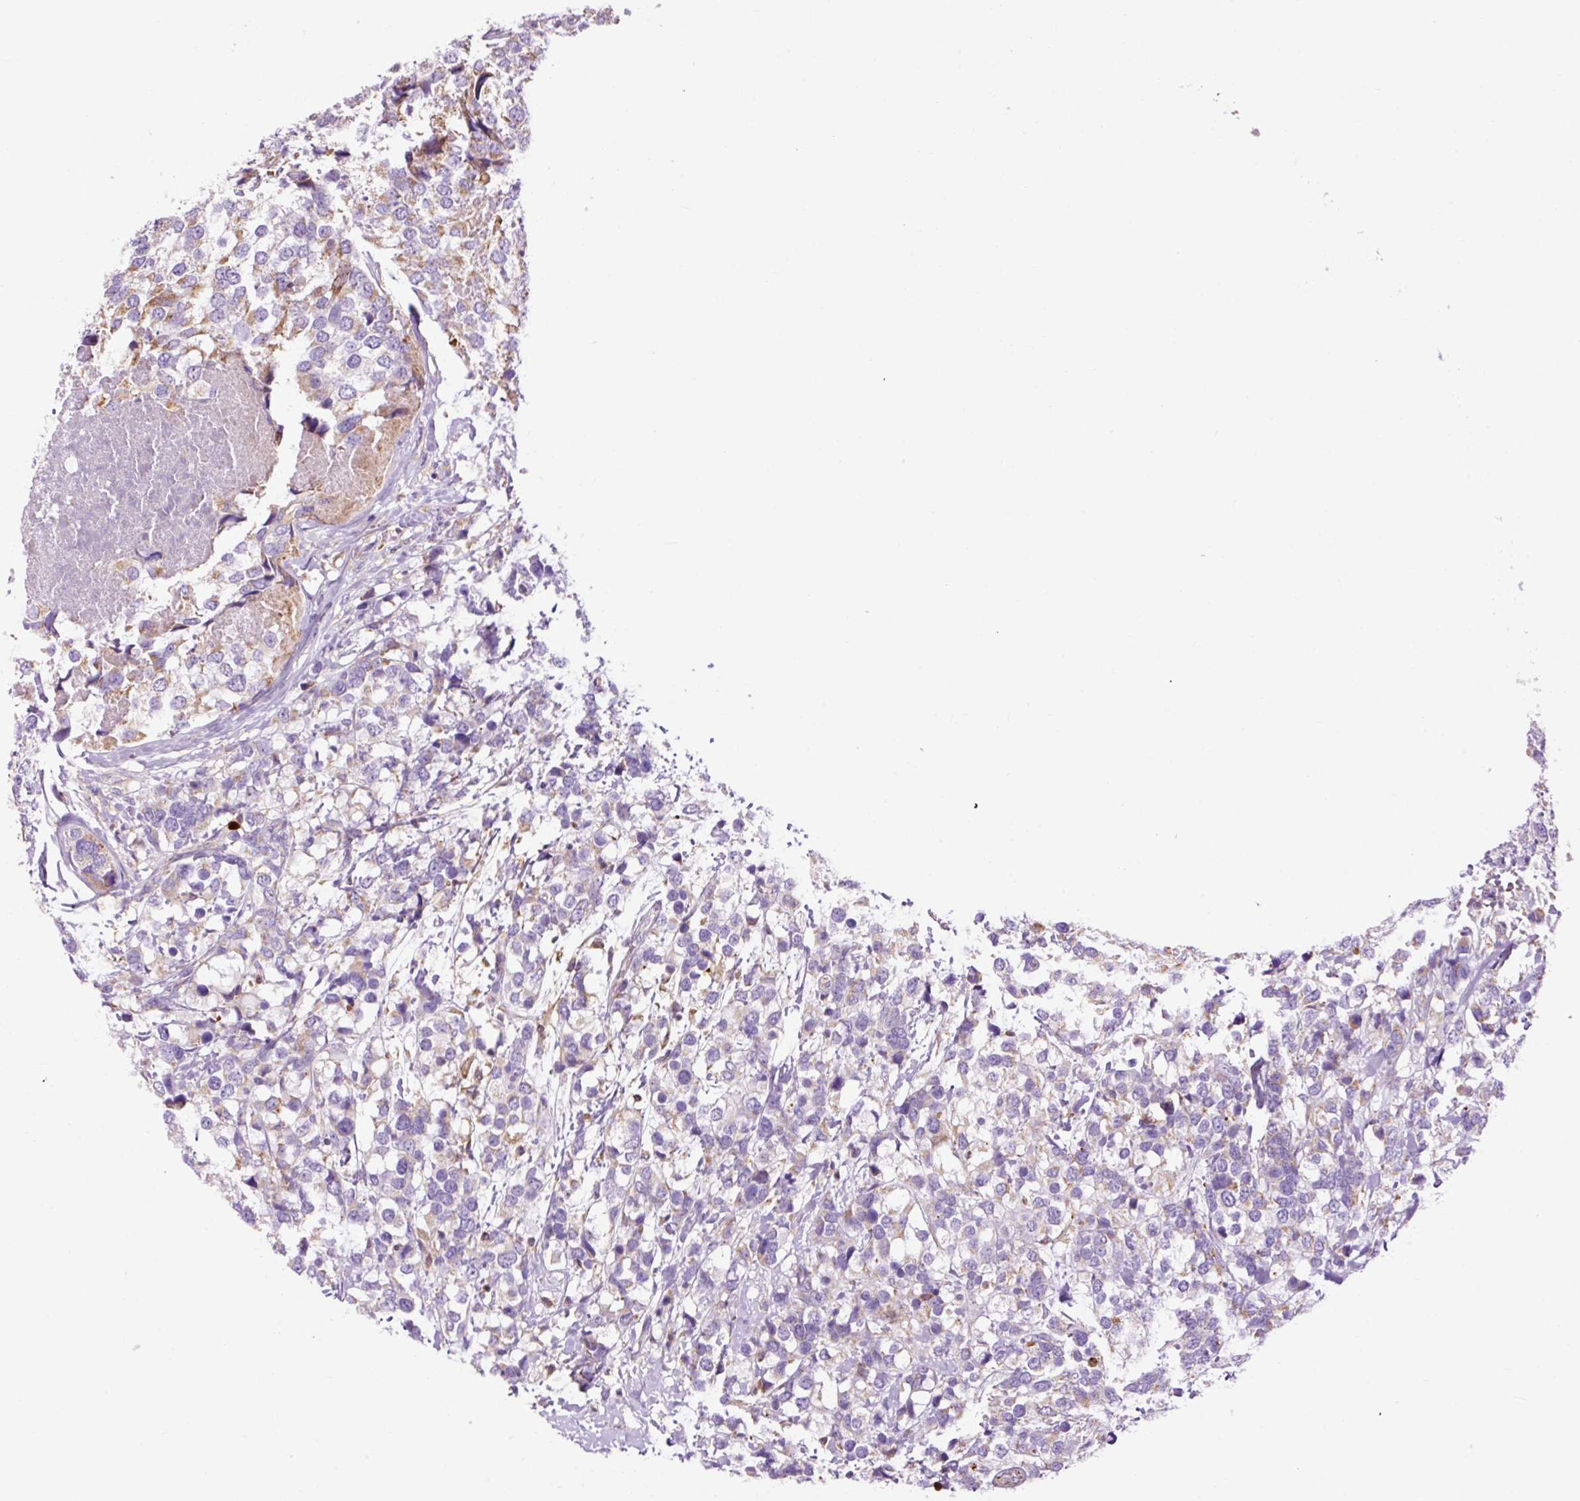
{"staining": {"intensity": "moderate", "quantity": "25%-75%", "location": "cytoplasmic/membranous"}, "tissue": "breast cancer", "cell_type": "Tumor cells", "image_type": "cancer", "snomed": [{"axis": "morphology", "description": "Lobular carcinoma"}, {"axis": "topography", "description": "Breast"}], "caption": "Human breast lobular carcinoma stained for a protein (brown) reveals moderate cytoplasmic/membranous positive expression in approximately 25%-75% of tumor cells.", "gene": "CD83", "patient": {"sex": "female", "age": 59}}